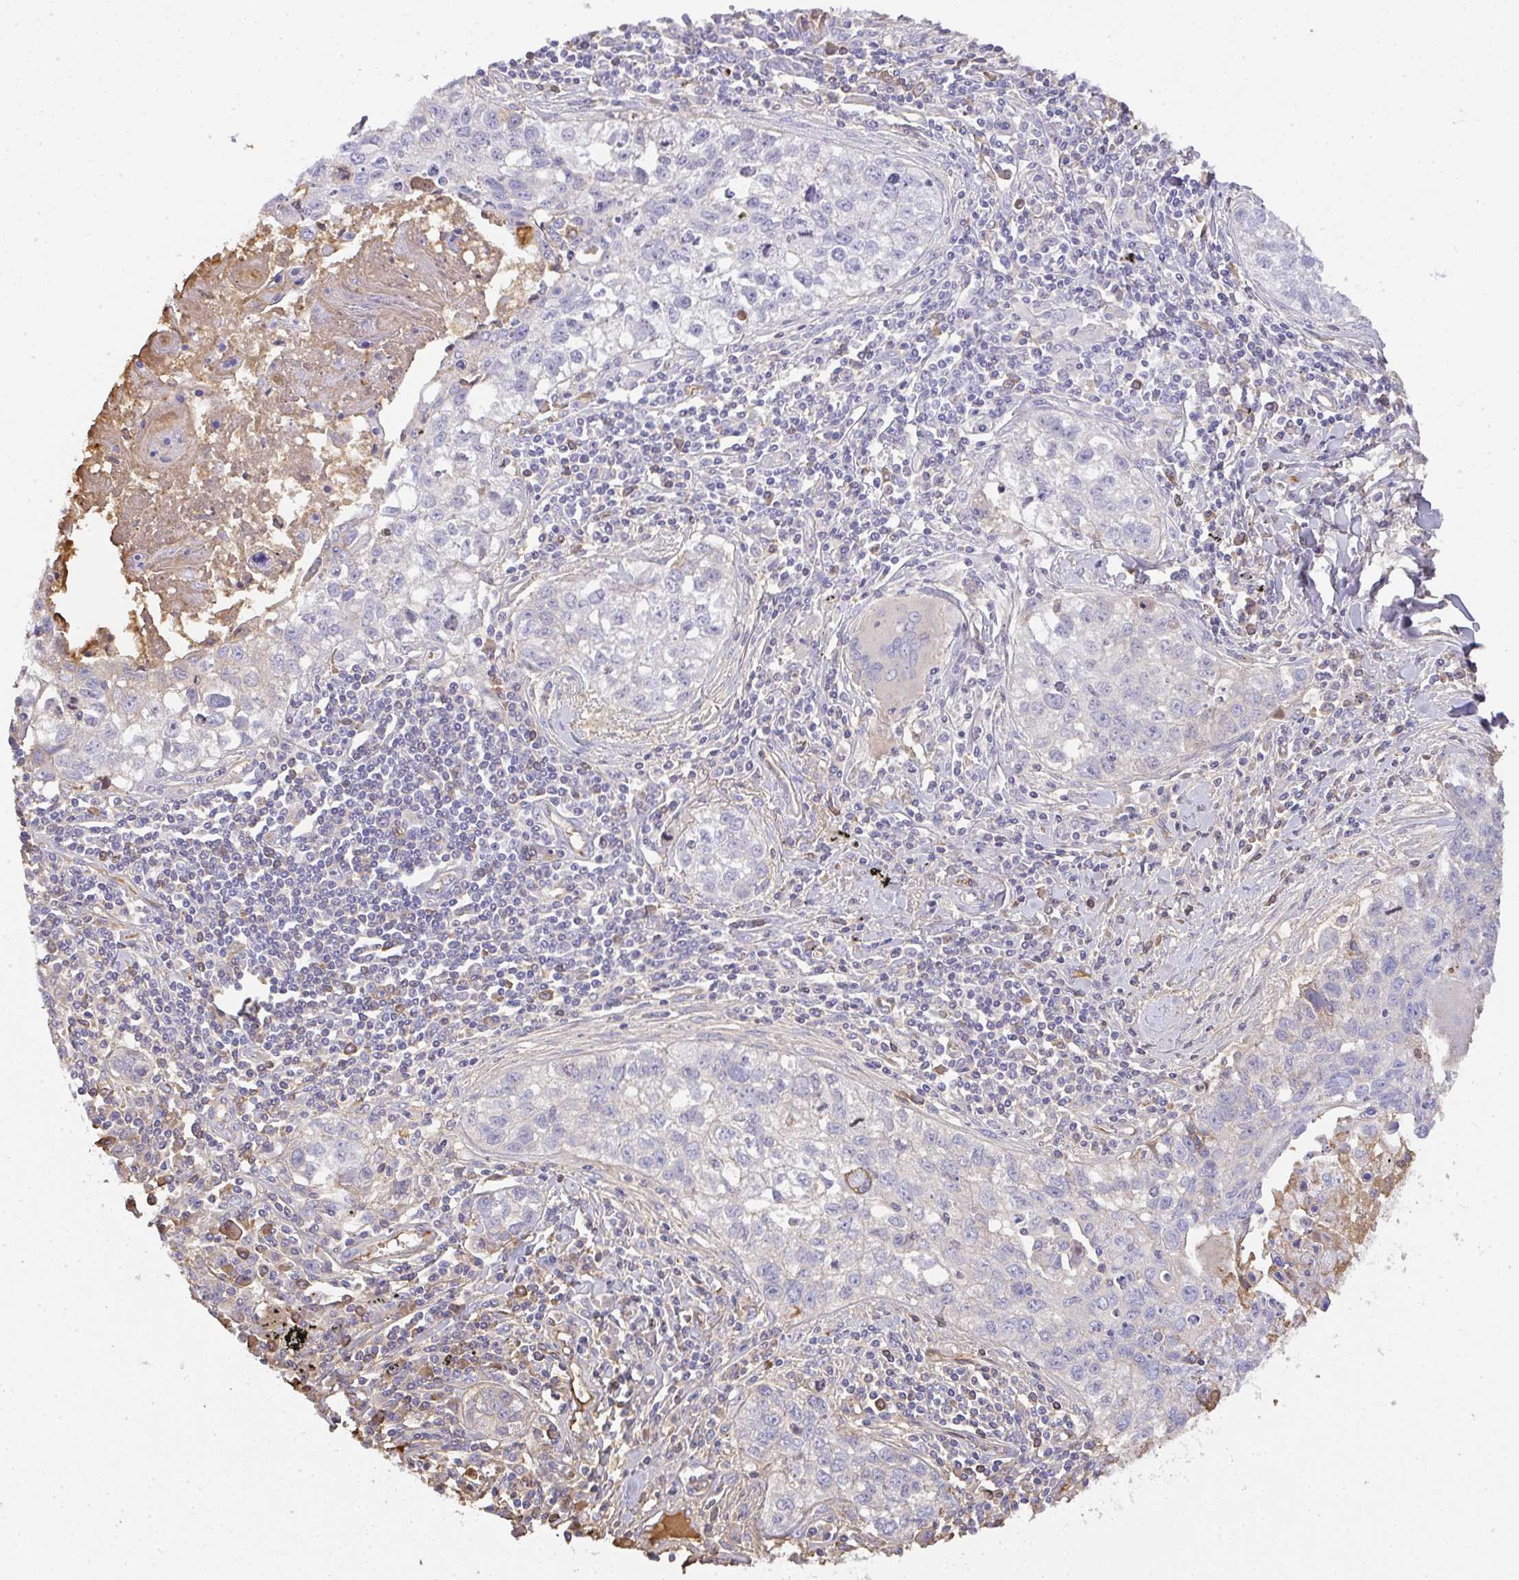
{"staining": {"intensity": "negative", "quantity": "none", "location": "none"}, "tissue": "lung cancer", "cell_type": "Tumor cells", "image_type": "cancer", "snomed": [{"axis": "morphology", "description": "Squamous cell carcinoma, NOS"}, {"axis": "topography", "description": "Lung"}], "caption": "A histopathology image of squamous cell carcinoma (lung) stained for a protein shows no brown staining in tumor cells. Nuclei are stained in blue.", "gene": "SMYD5", "patient": {"sex": "male", "age": 74}}